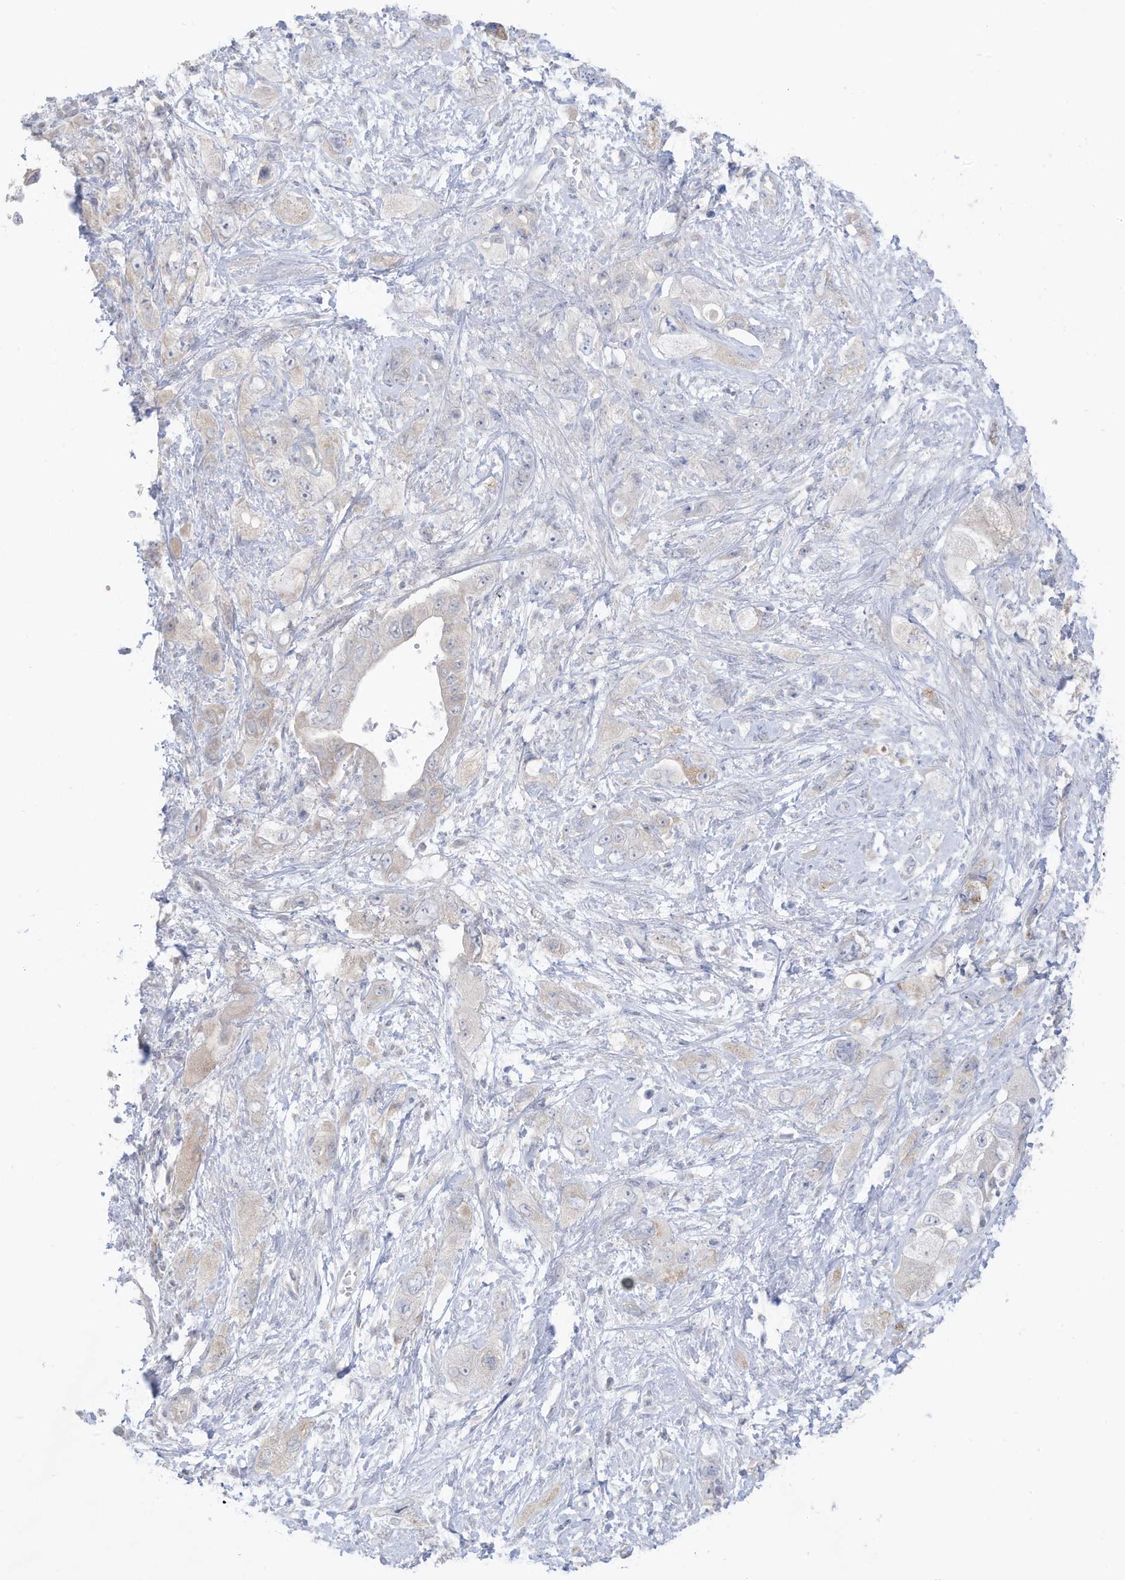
{"staining": {"intensity": "weak", "quantity": "<25%", "location": "cytoplasmic/membranous"}, "tissue": "pancreatic cancer", "cell_type": "Tumor cells", "image_type": "cancer", "snomed": [{"axis": "morphology", "description": "Adenocarcinoma, NOS"}, {"axis": "topography", "description": "Pancreas"}], "caption": "Immunohistochemistry image of neoplastic tissue: adenocarcinoma (pancreatic) stained with DAB demonstrates no significant protein positivity in tumor cells.", "gene": "OGT", "patient": {"sex": "female", "age": 73}}